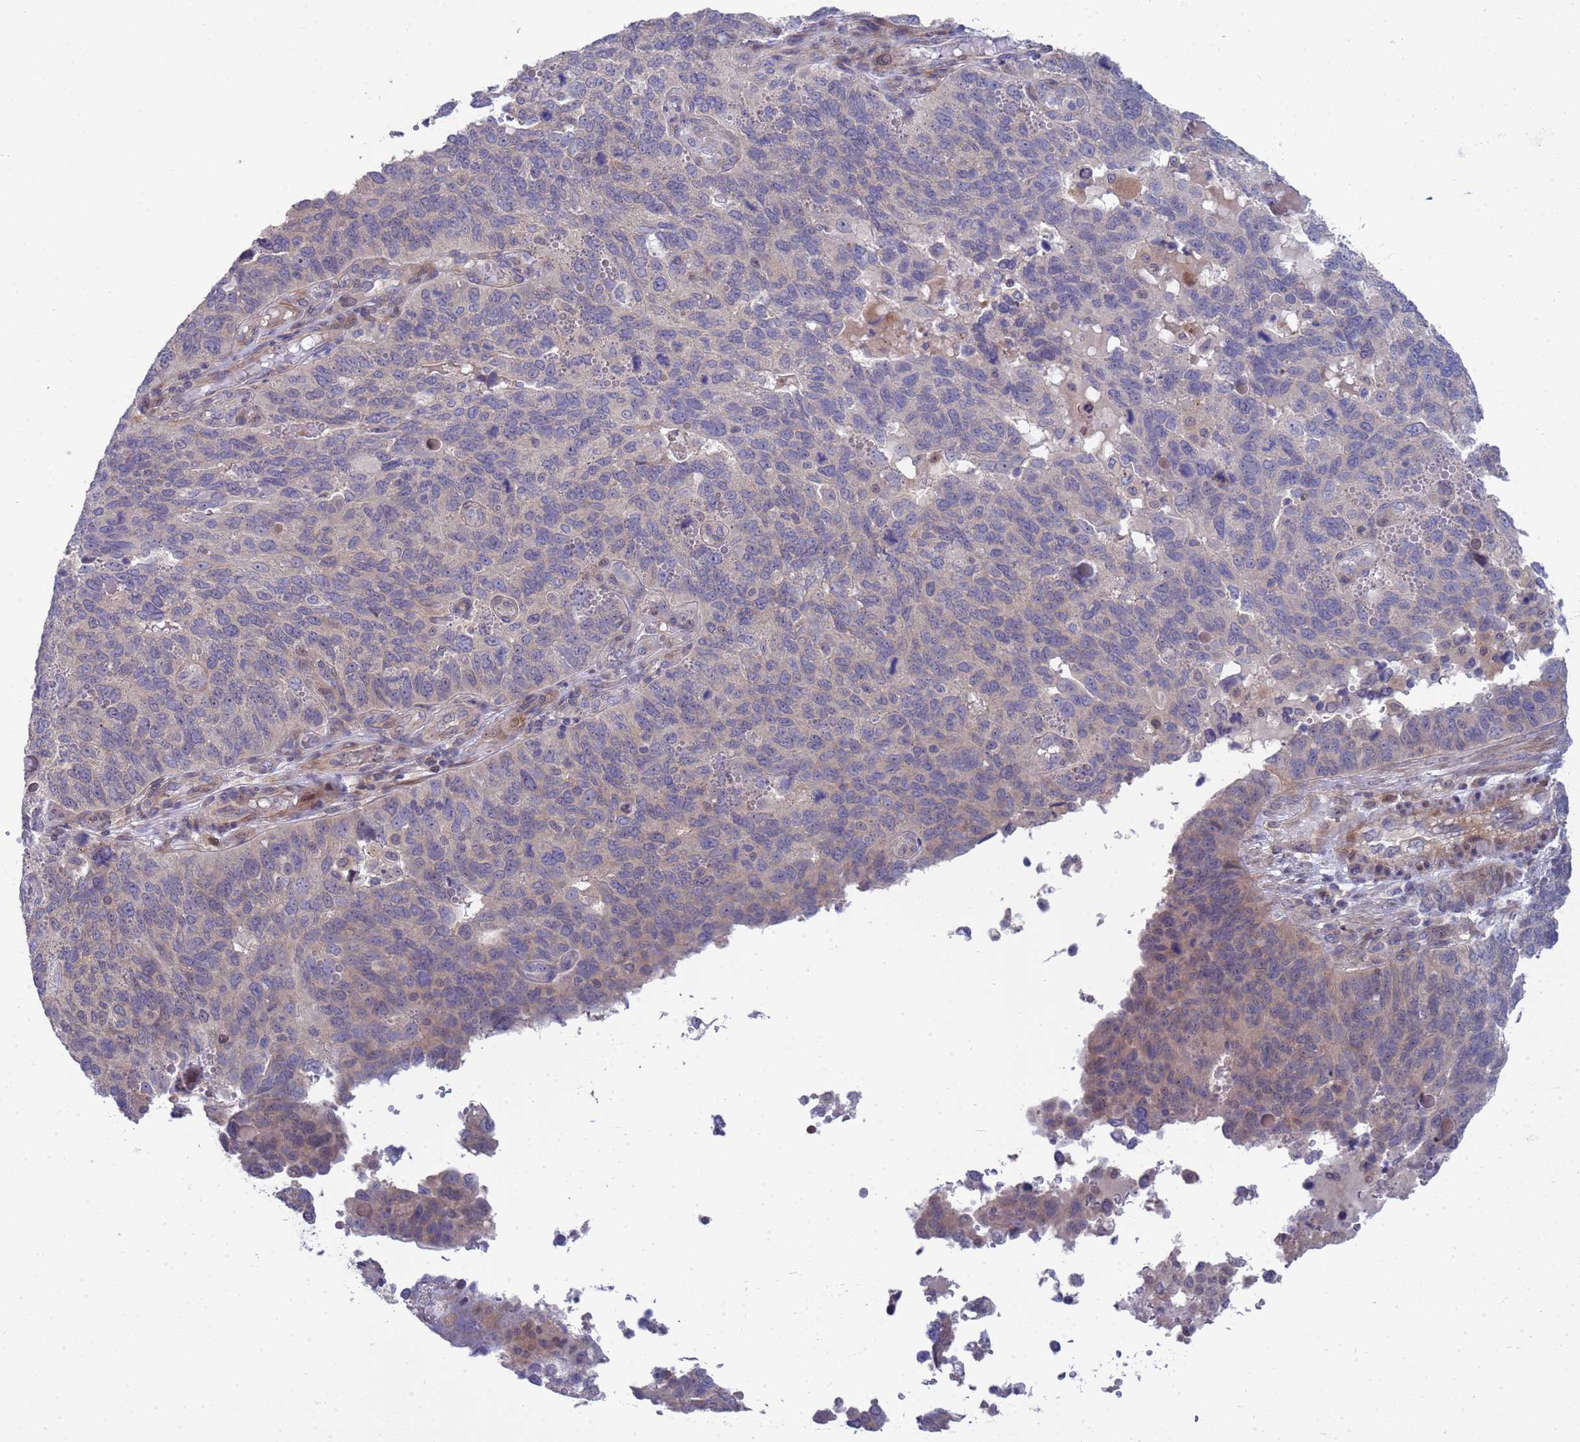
{"staining": {"intensity": "negative", "quantity": "none", "location": "none"}, "tissue": "endometrial cancer", "cell_type": "Tumor cells", "image_type": "cancer", "snomed": [{"axis": "morphology", "description": "Adenocarcinoma, NOS"}, {"axis": "topography", "description": "Endometrium"}], "caption": "A micrograph of endometrial cancer (adenocarcinoma) stained for a protein demonstrates no brown staining in tumor cells.", "gene": "ENOSF1", "patient": {"sex": "female", "age": 66}}